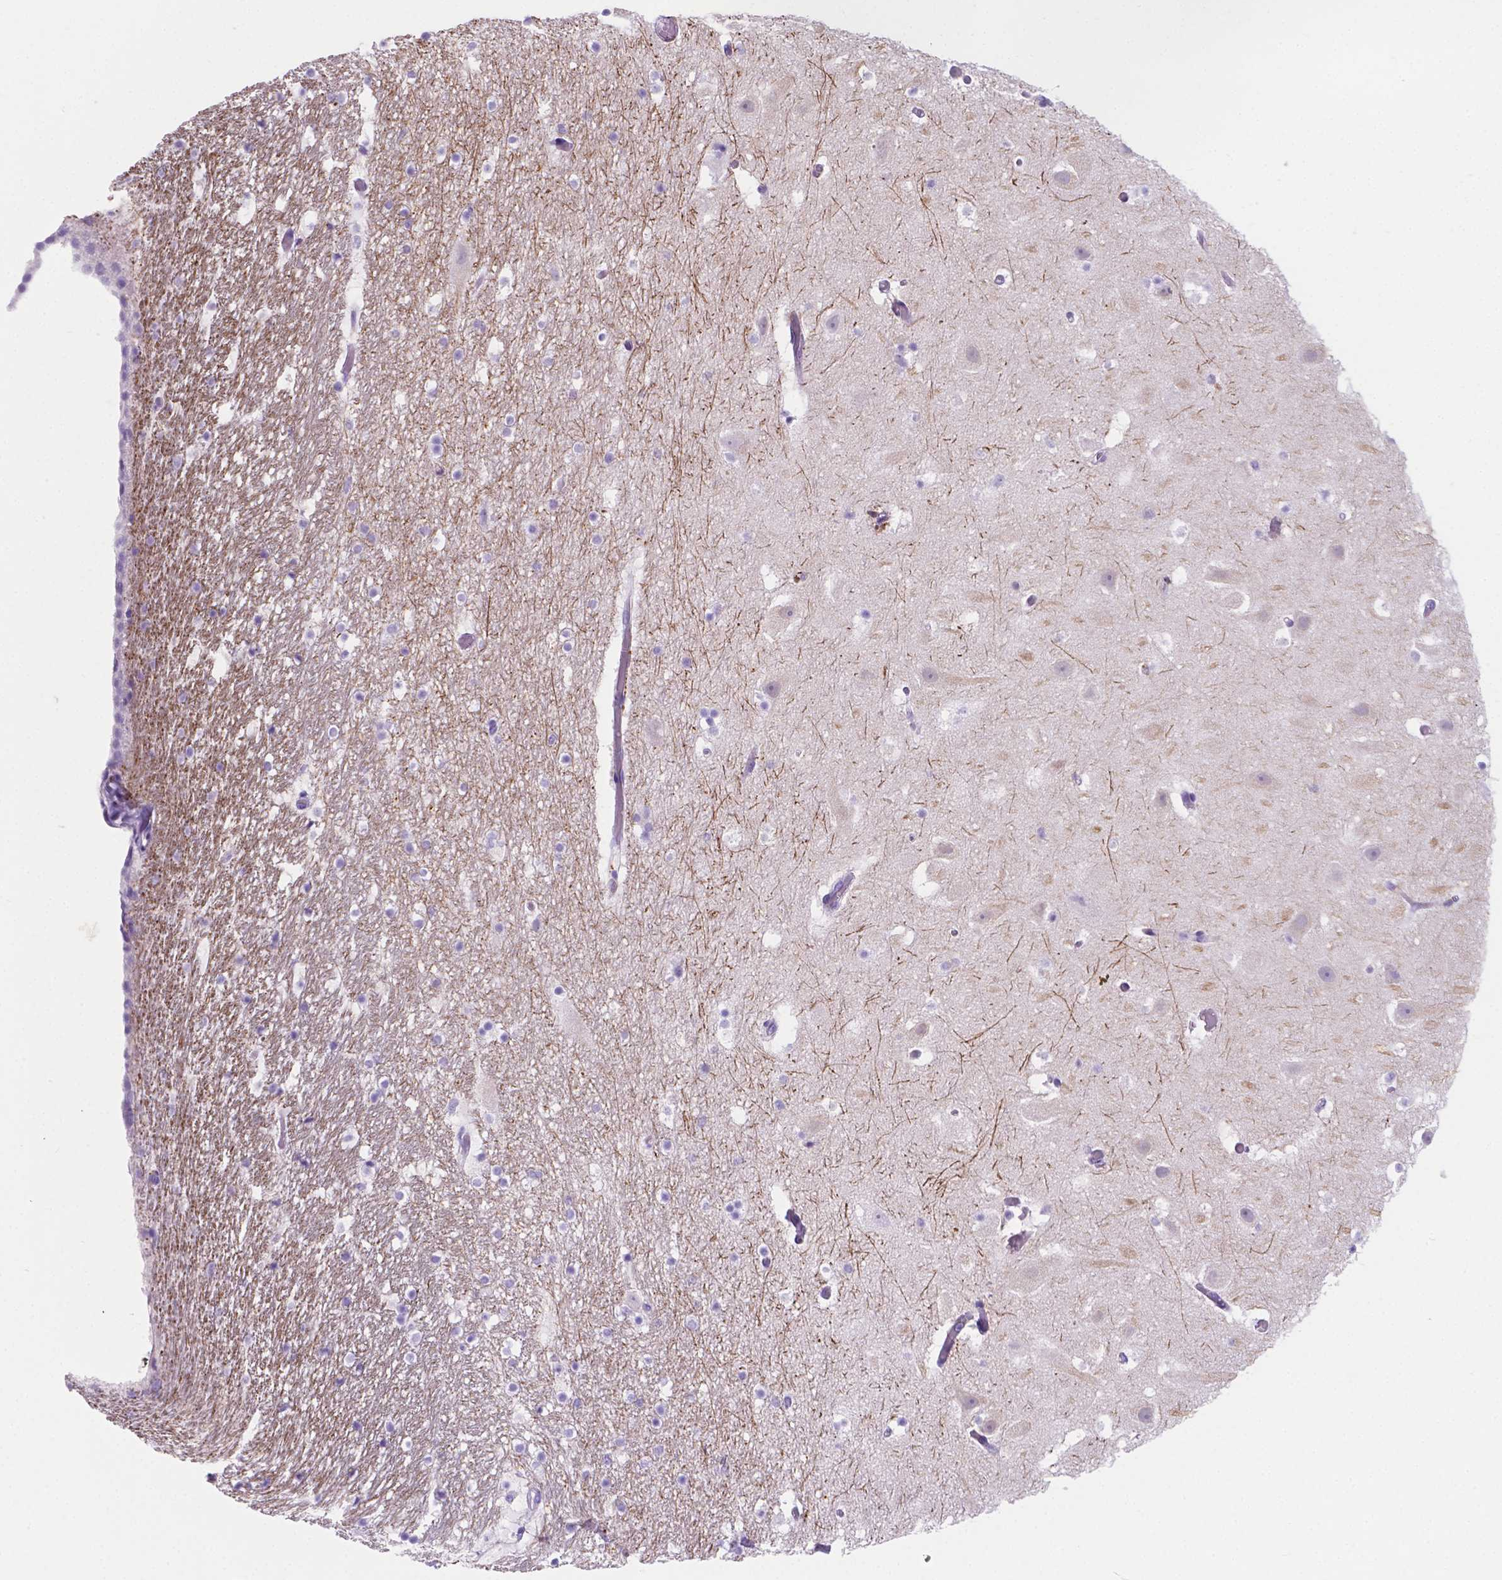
{"staining": {"intensity": "negative", "quantity": "none", "location": "none"}, "tissue": "hippocampus", "cell_type": "Glial cells", "image_type": "normal", "snomed": [{"axis": "morphology", "description": "Normal tissue, NOS"}, {"axis": "topography", "description": "Hippocampus"}], "caption": "Immunohistochemistry (IHC) of unremarkable human hippocampus exhibits no expression in glial cells.", "gene": "MACF1", "patient": {"sex": "male", "age": 26}}